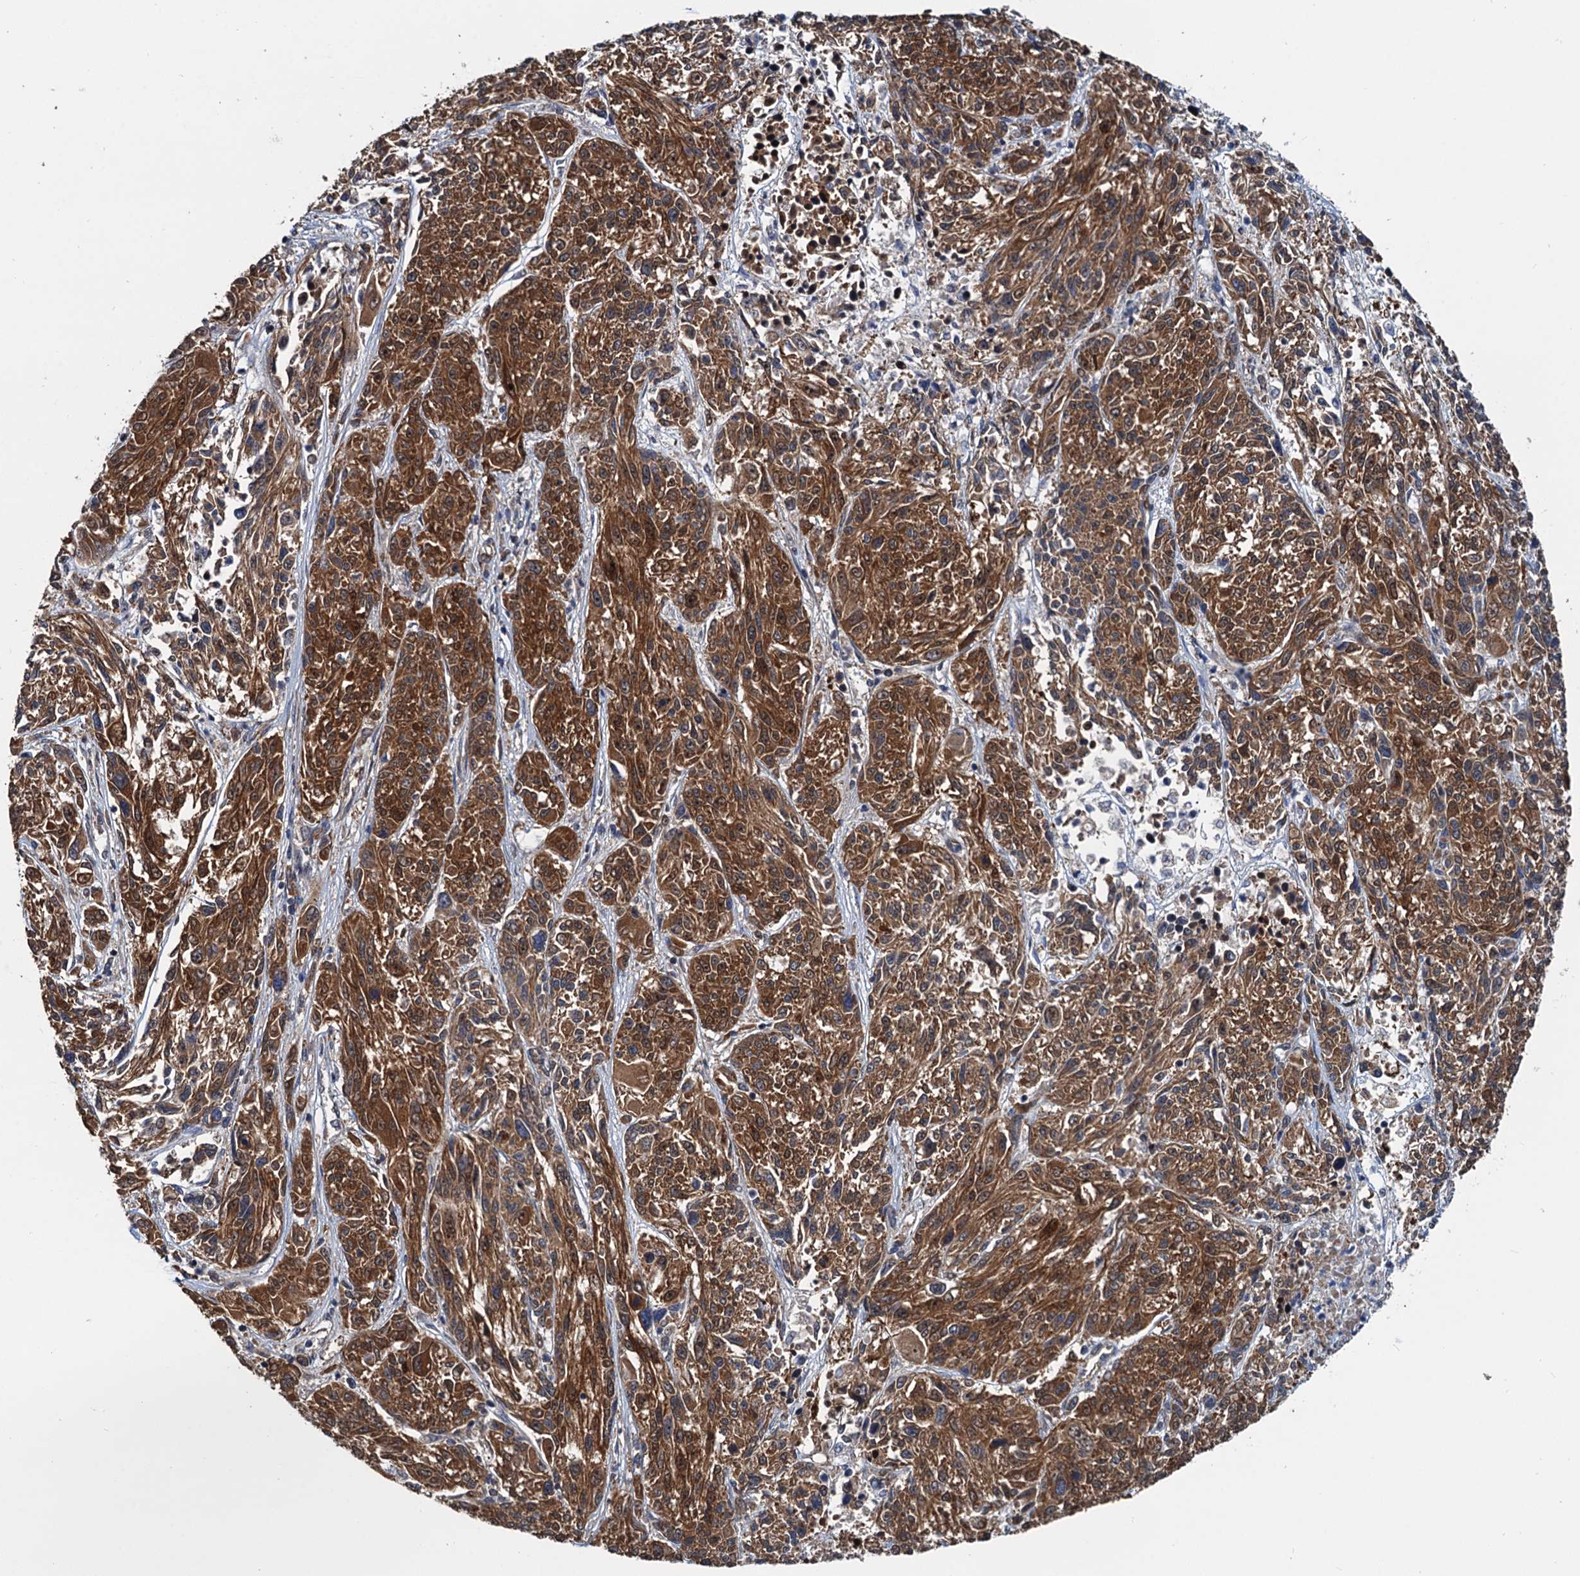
{"staining": {"intensity": "moderate", "quantity": ">75%", "location": "cytoplasmic/membranous,nuclear"}, "tissue": "melanoma", "cell_type": "Tumor cells", "image_type": "cancer", "snomed": [{"axis": "morphology", "description": "Malignant melanoma, NOS"}, {"axis": "topography", "description": "Skin"}], "caption": "Immunohistochemistry staining of melanoma, which reveals medium levels of moderate cytoplasmic/membranous and nuclear positivity in approximately >75% of tumor cells indicating moderate cytoplasmic/membranous and nuclear protein staining. The staining was performed using DAB (3,3'-diaminobenzidine) (brown) for protein detection and nuclei were counterstained in hematoxylin (blue).", "gene": "AAGAB", "patient": {"sex": "male", "age": 53}}